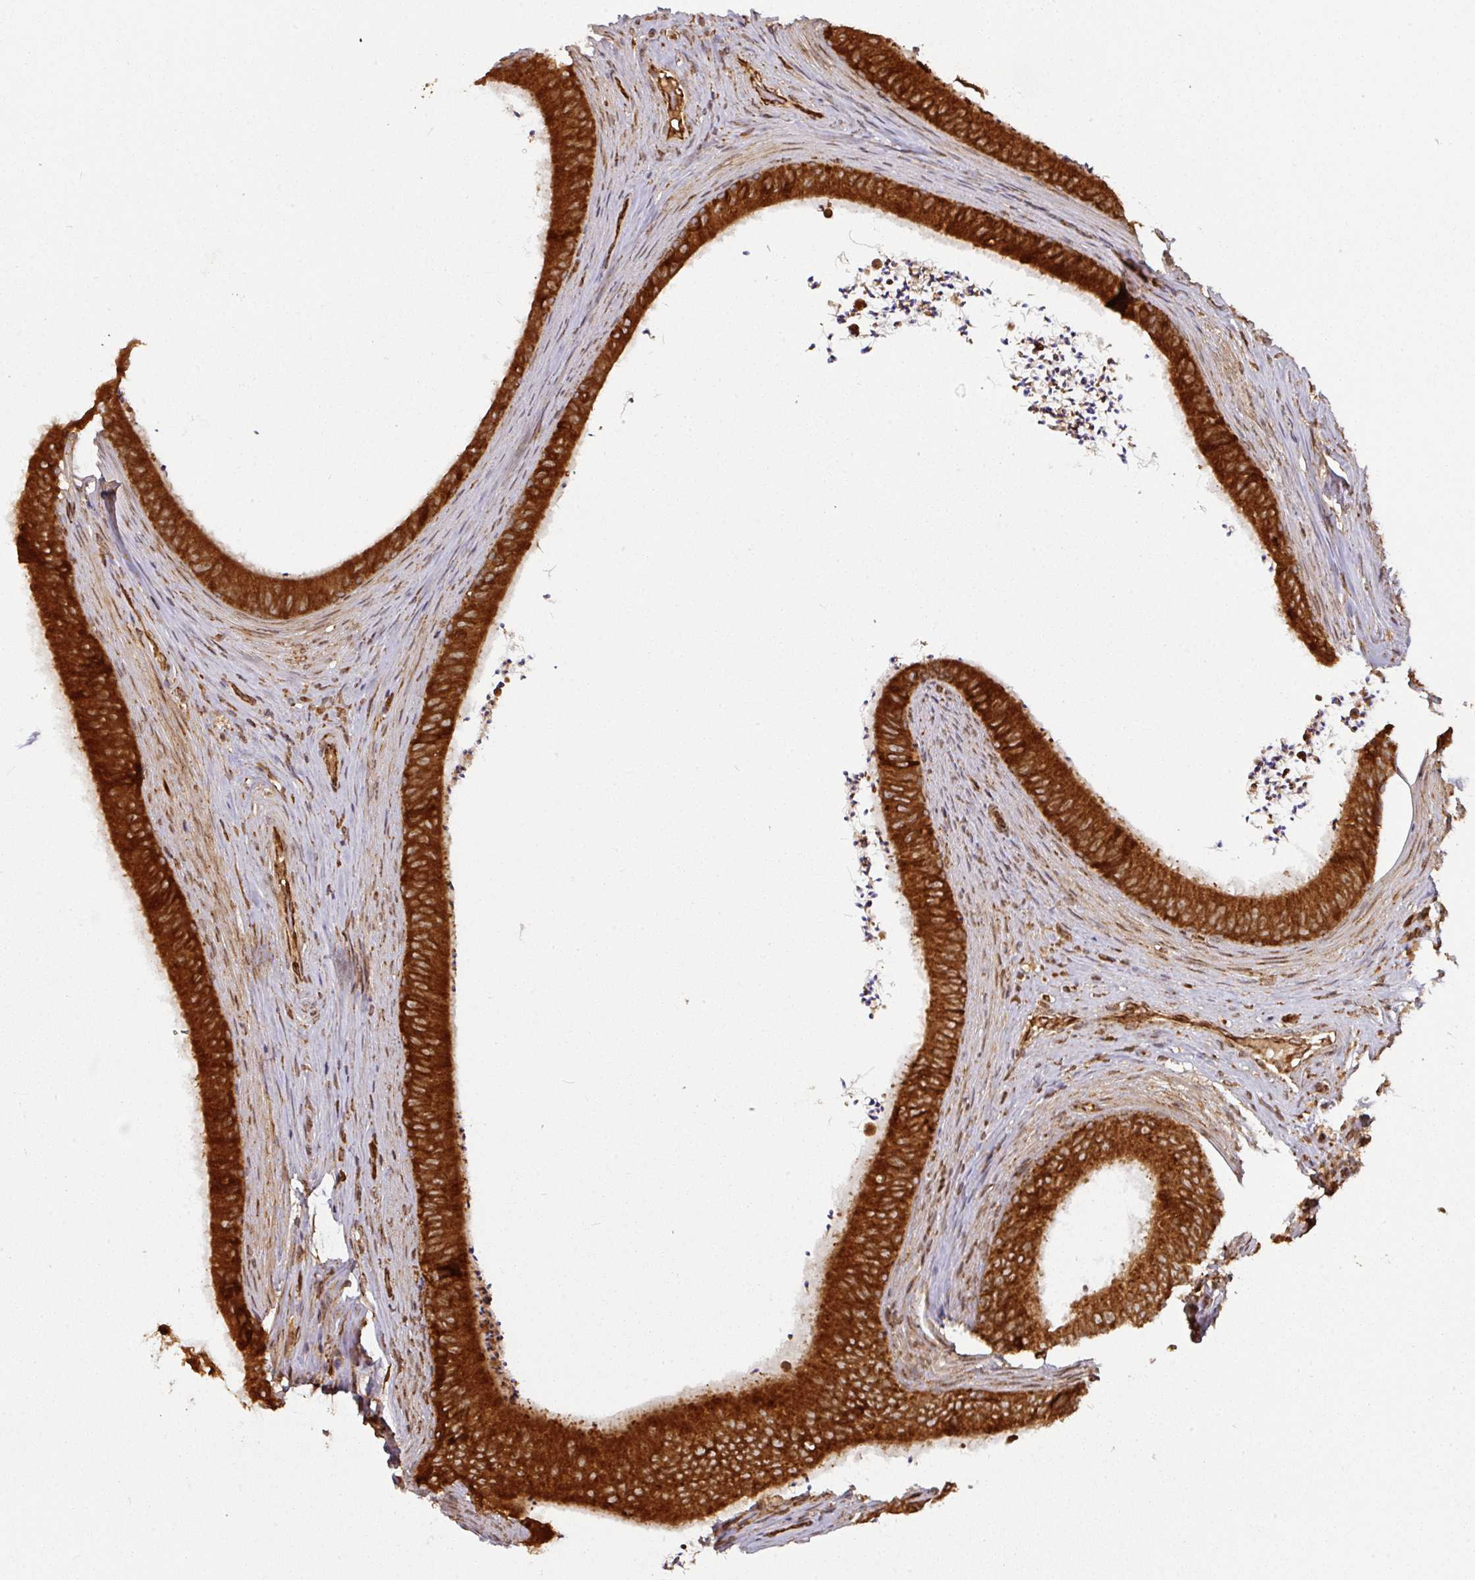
{"staining": {"intensity": "strong", "quantity": ">75%", "location": "cytoplasmic/membranous"}, "tissue": "epididymis", "cell_type": "Glandular cells", "image_type": "normal", "snomed": [{"axis": "morphology", "description": "Normal tissue, NOS"}, {"axis": "topography", "description": "Testis"}, {"axis": "topography", "description": "Epididymis"}], "caption": "Glandular cells show high levels of strong cytoplasmic/membranous positivity in approximately >75% of cells in normal human epididymis. (Stains: DAB (3,3'-diaminobenzidine) in brown, nuclei in blue, Microscopy: brightfield microscopy at high magnification).", "gene": "TRAP1", "patient": {"sex": "male", "age": 41}}